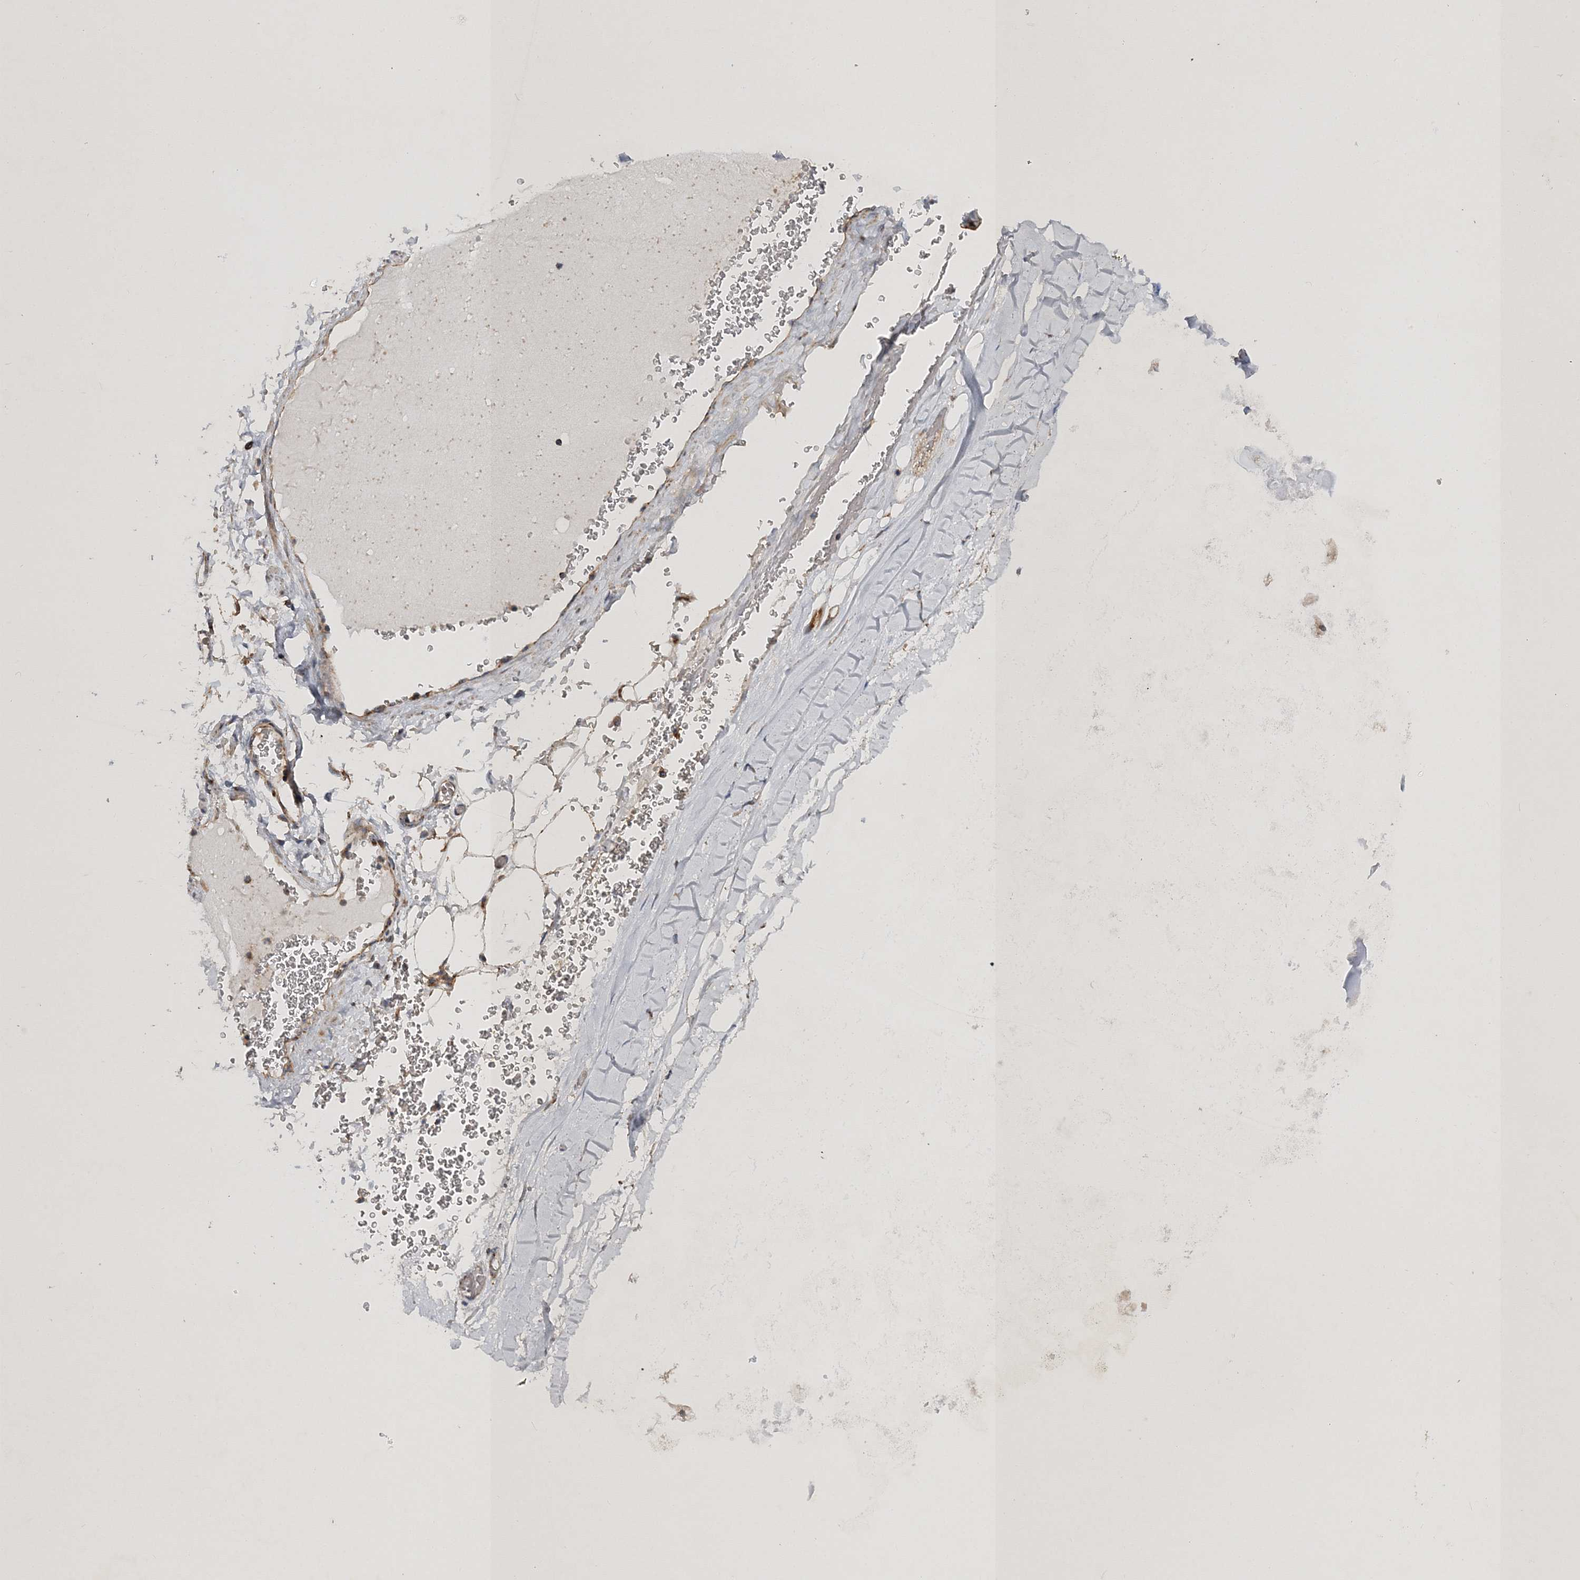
{"staining": {"intensity": "negative", "quantity": "none", "location": "none"}, "tissue": "adipose tissue", "cell_type": "Adipocytes", "image_type": "normal", "snomed": [{"axis": "morphology", "description": "Normal tissue, NOS"}, {"axis": "topography", "description": "Bronchus"}], "caption": "DAB immunohistochemical staining of benign human adipose tissue displays no significant expression in adipocytes.", "gene": "SCRN3", "patient": {"sex": "male", "age": 66}}